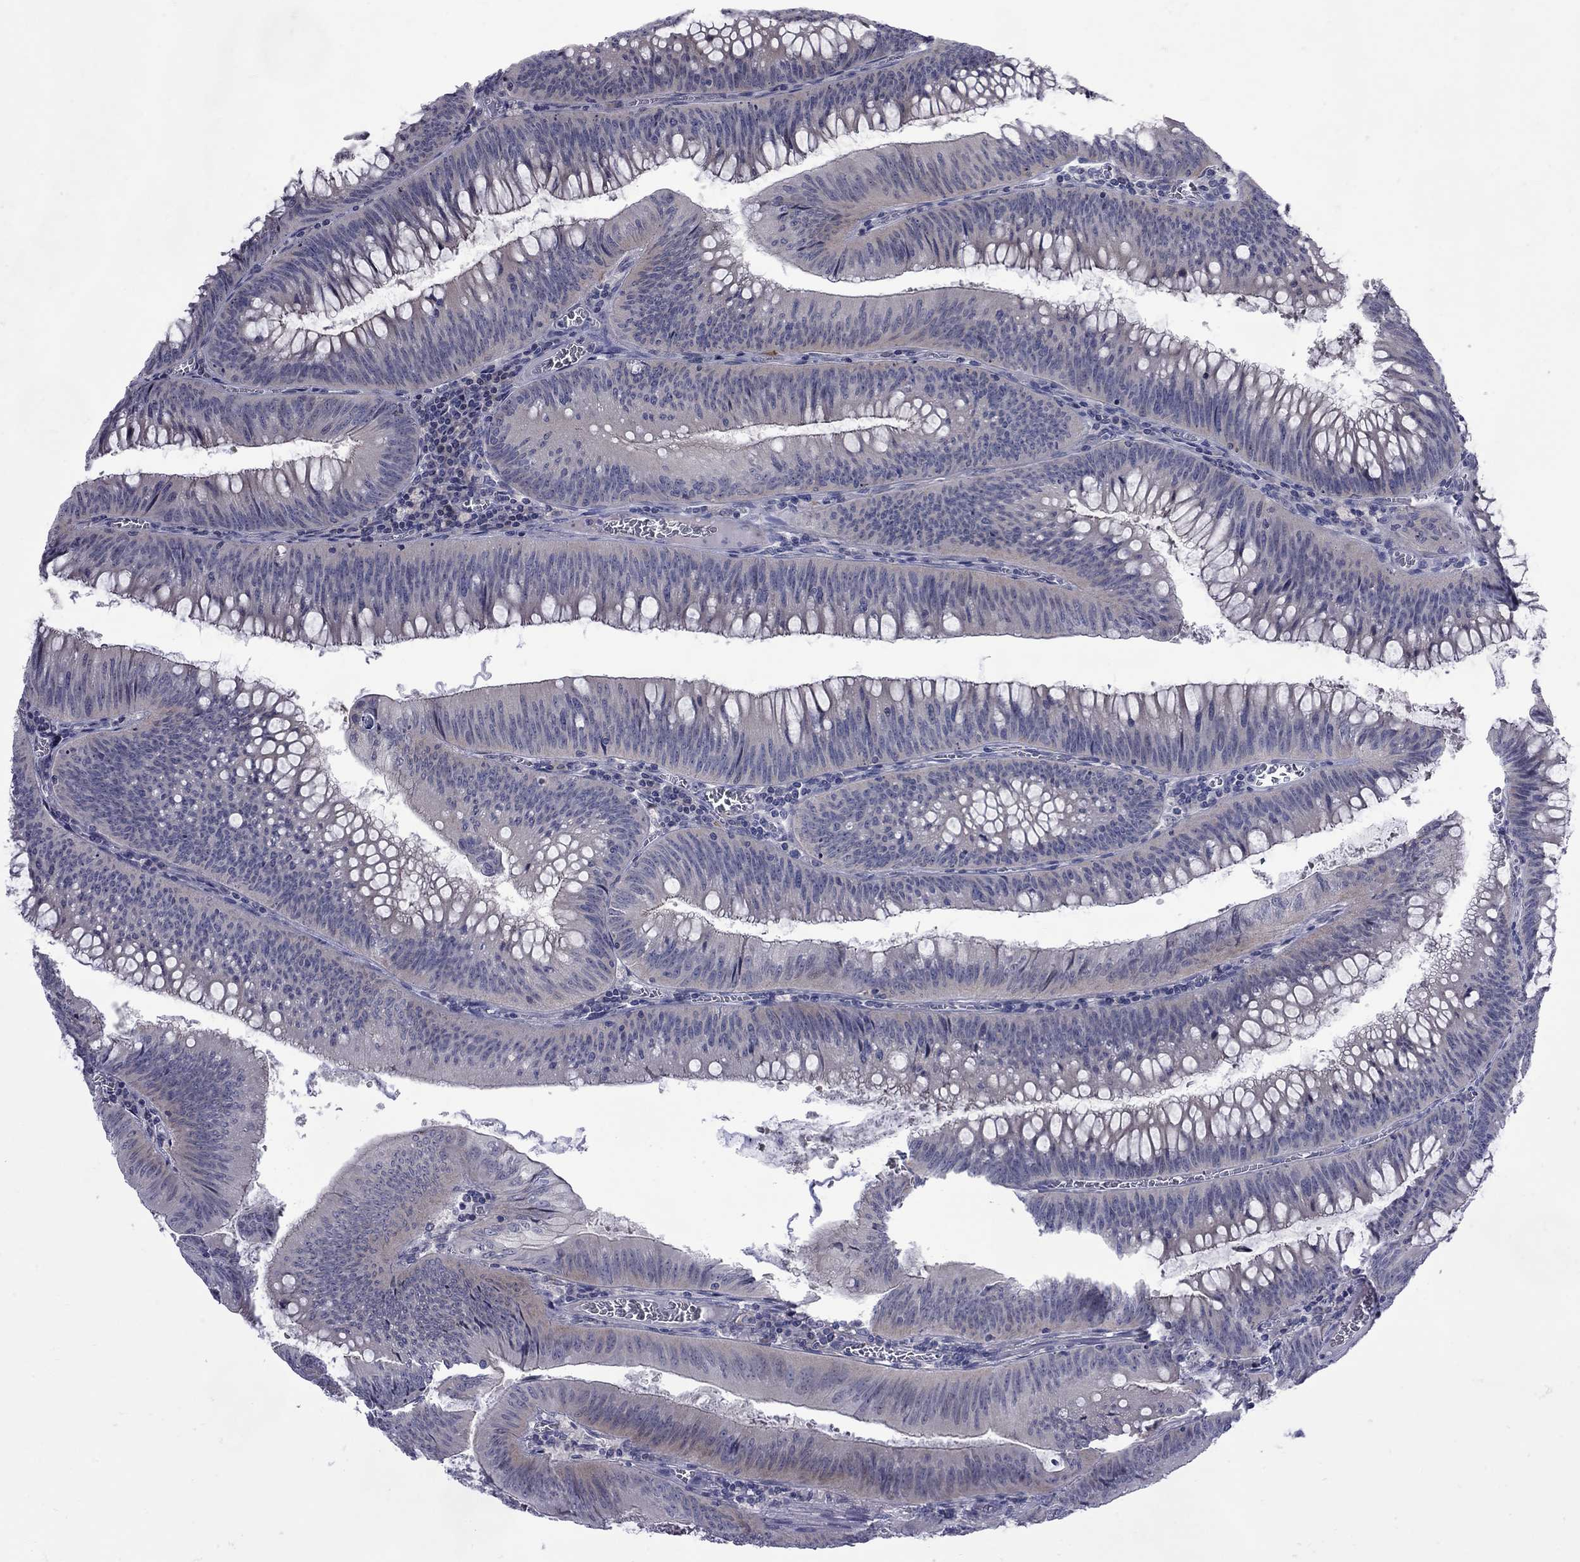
{"staining": {"intensity": "negative", "quantity": "none", "location": "none"}, "tissue": "colorectal cancer", "cell_type": "Tumor cells", "image_type": "cancer", "snomed": [{"axis": "morphology", "description": "Adenocarcinoma, NOS"}, {"axis": "topography", "description": "Rectum"}], "caption": "This histopathology image is of adenocarcinoma (colorectal) stained with IHC to label a protein in brown with the nuclei are counter-stained blue. There is no positivity in tumor cells.", "gene": "NRARP", "patient": {"sex": "female", "age": 72}}